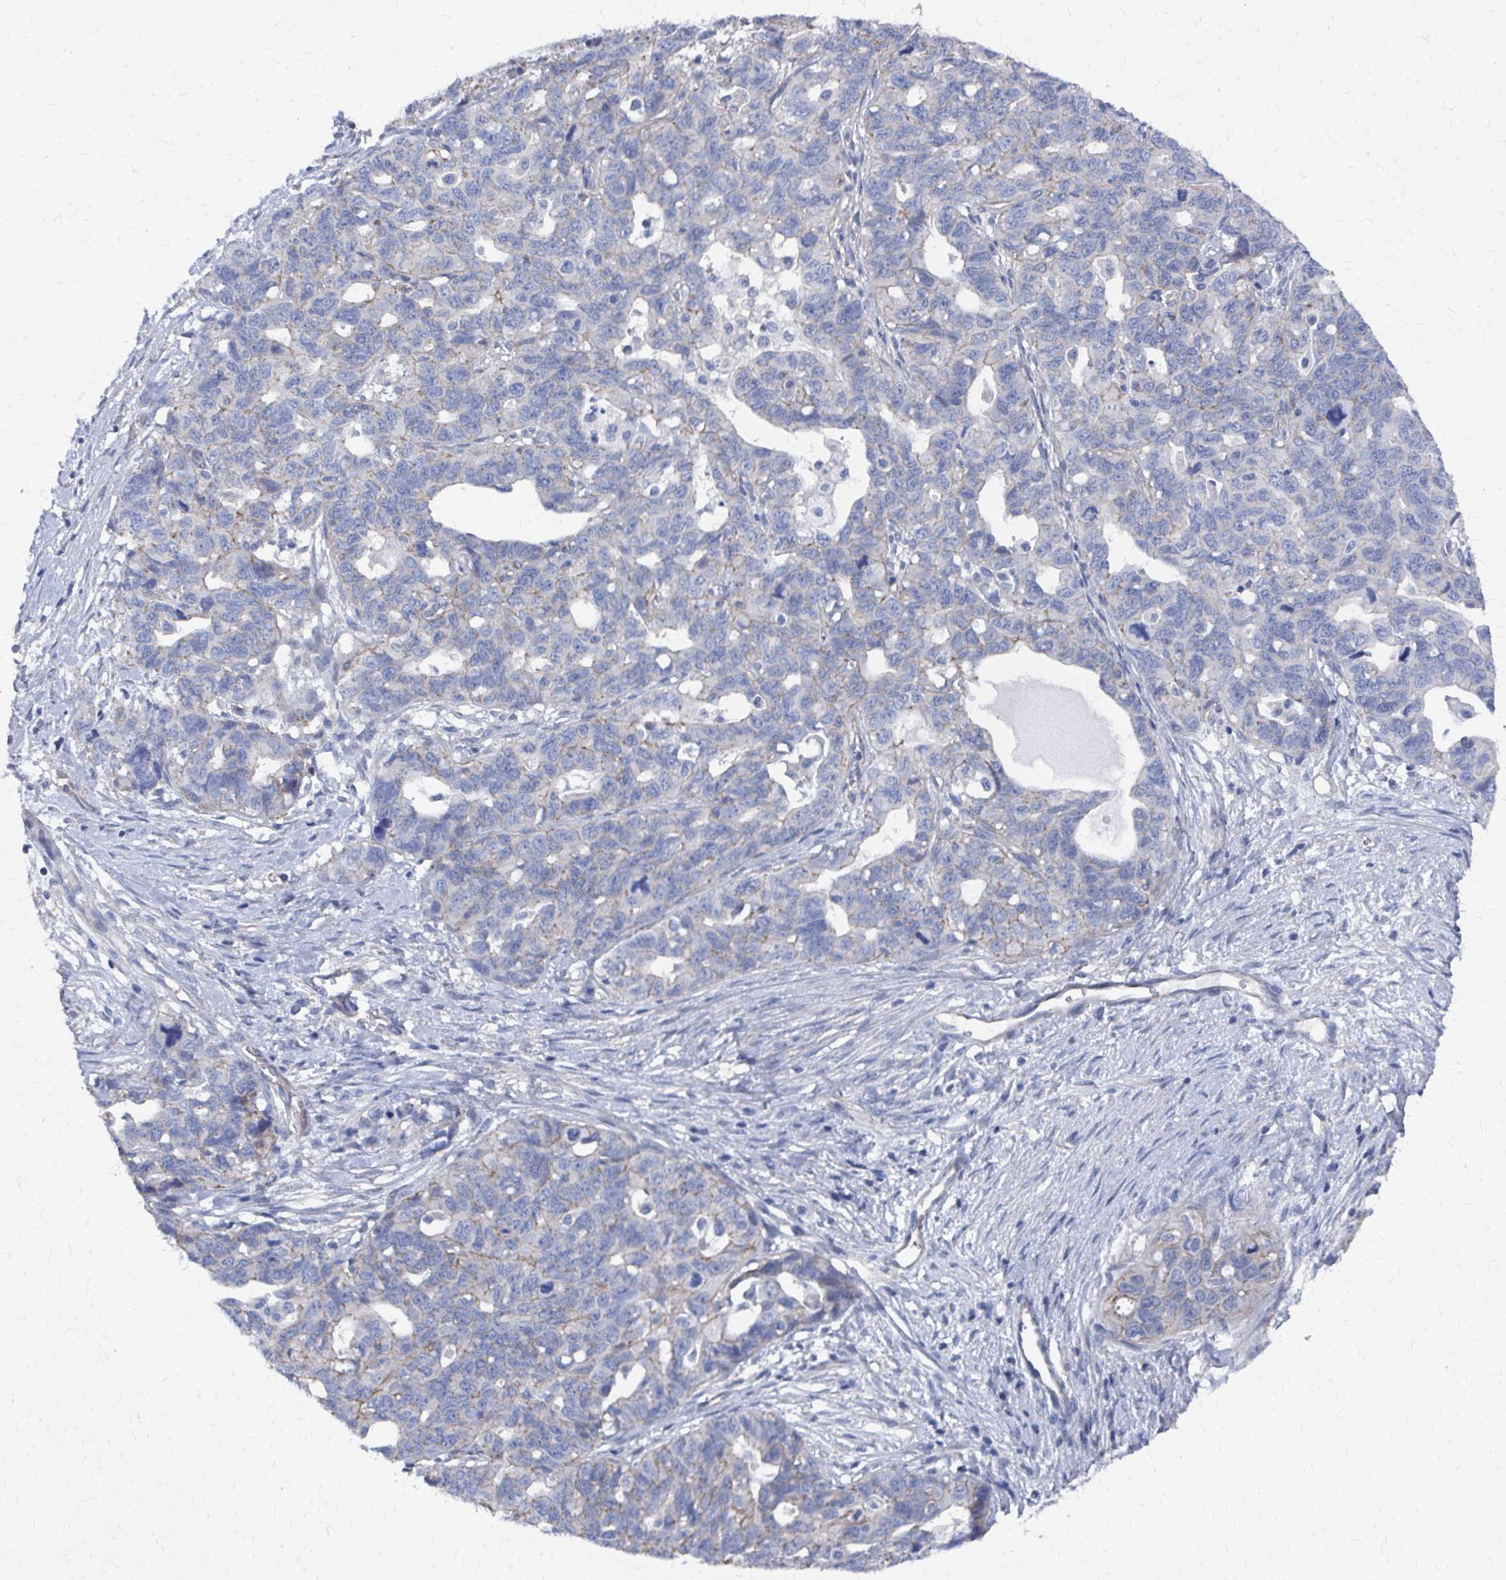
{"staining": {"intensity": "negative", "quantity": "none", "location": "none"}, "tissue": "ovarian cancer", "cell_type": "Tumor cells", "image_type": "cancer", "snomed": [{"axis": "morphology", "description": "Cystadenocarcinoma, serous, NOS"}, {"axis": "topography", "description": "Ovary"}], "caption": "Ovarian cancer (serous cystadenocarcinoma) was stained to show a protein in brown. There is no significant staining in tumor cells. (DAB immunohistochemistry (IHC) with hematoxylin counter stain).", "gene": "PLEKHG7", "patient": {"sex": "female", "age": 69}}